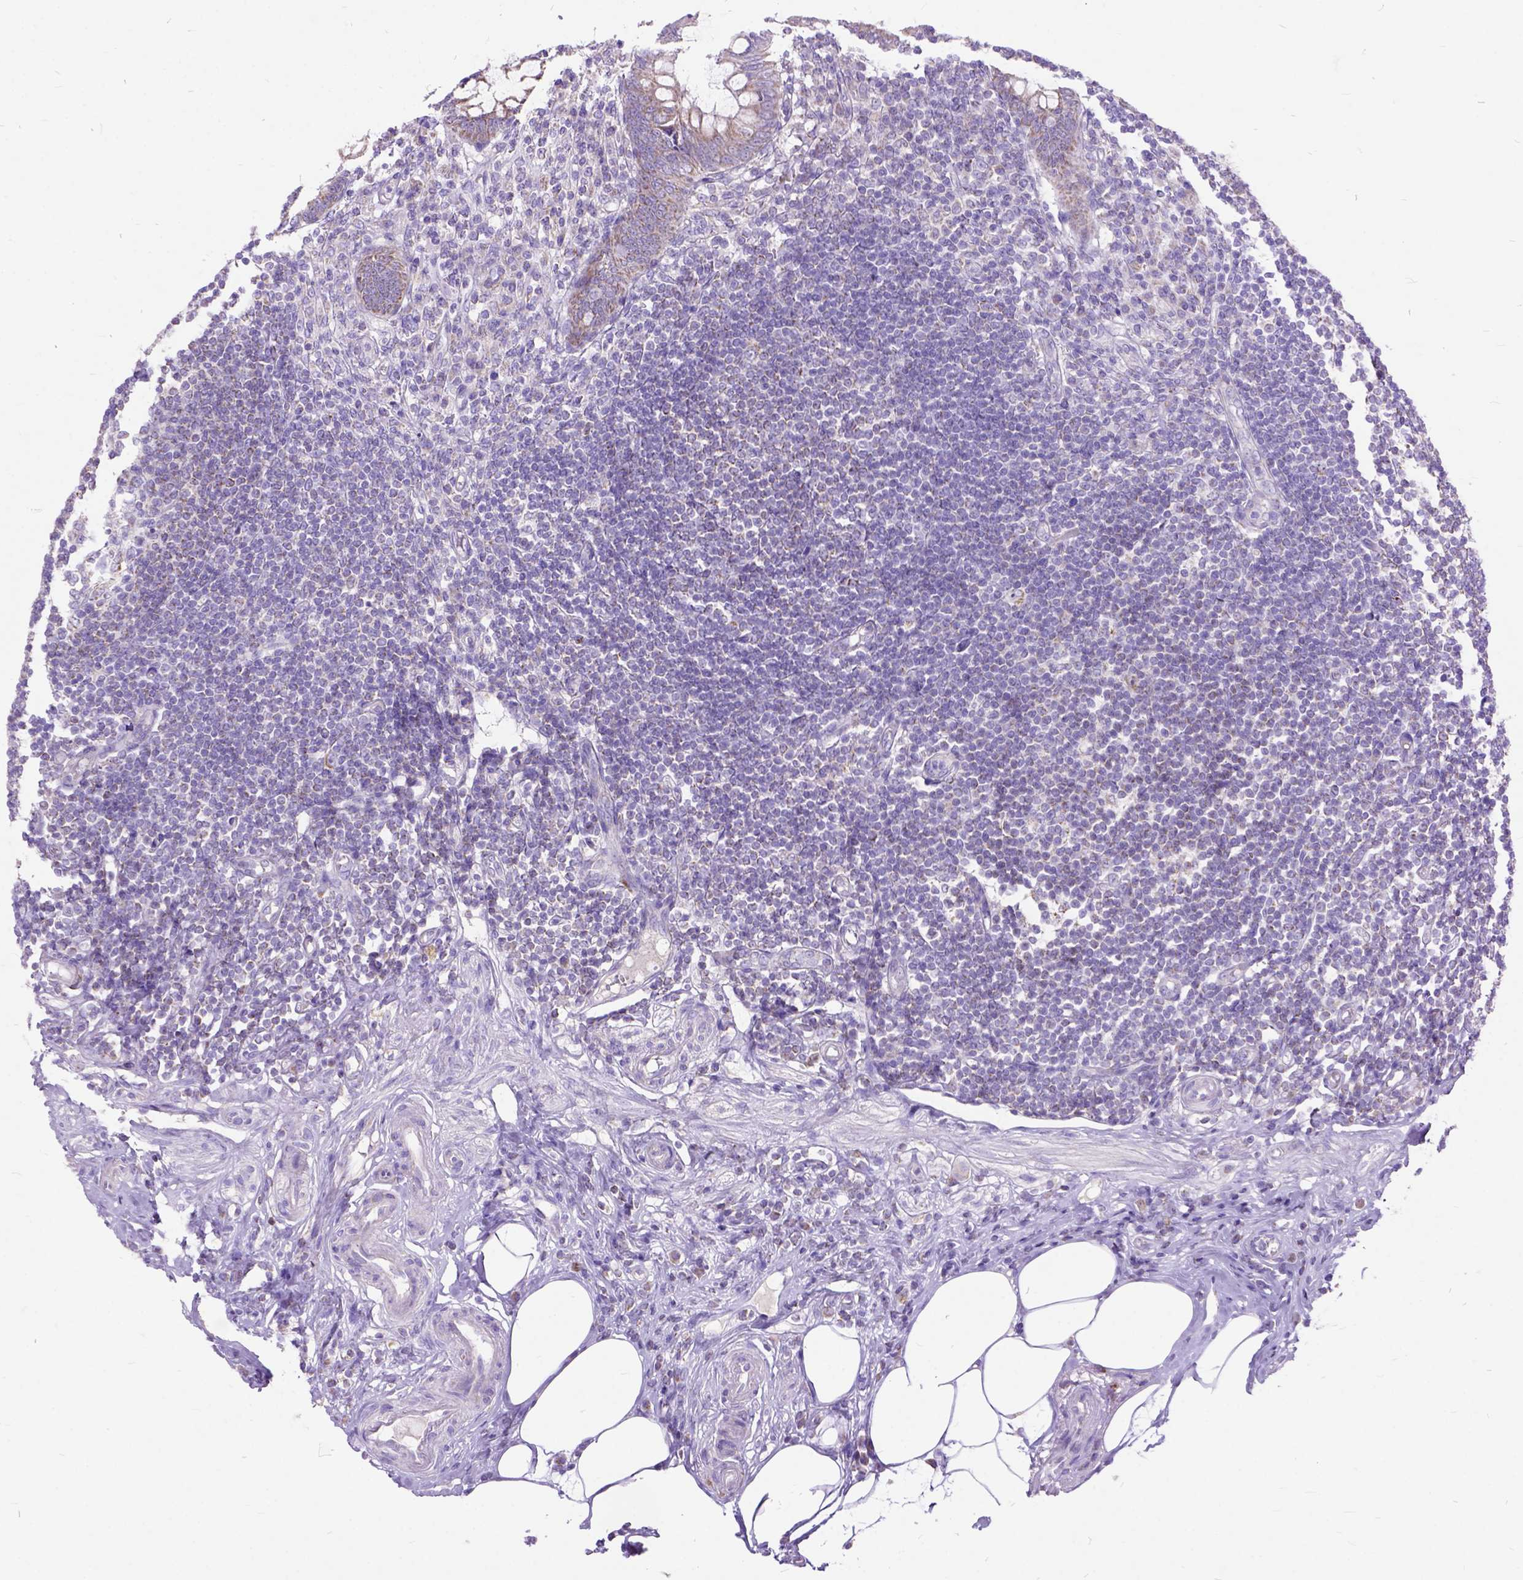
{"staining": {"intensity": "moderate", "quantity": ">75%", "location": "cytoplasmic/membranous"}, "tissue": "appendix", "cell_type": "Glandular cells", "image_type": "normal", "snomed": [{"axis": "morphology", "description": "Normal tissue, NOS"}, {"axis": "topography", "description": "Appendix"}], "caption": "Moderate cytoplasmic/membranous positivity for a protein is appreciated in about >75% of glandular cells of normal appendix using IHC.", "gene": "CTAG2", "patient": {"sex": "female", "age": 57}}